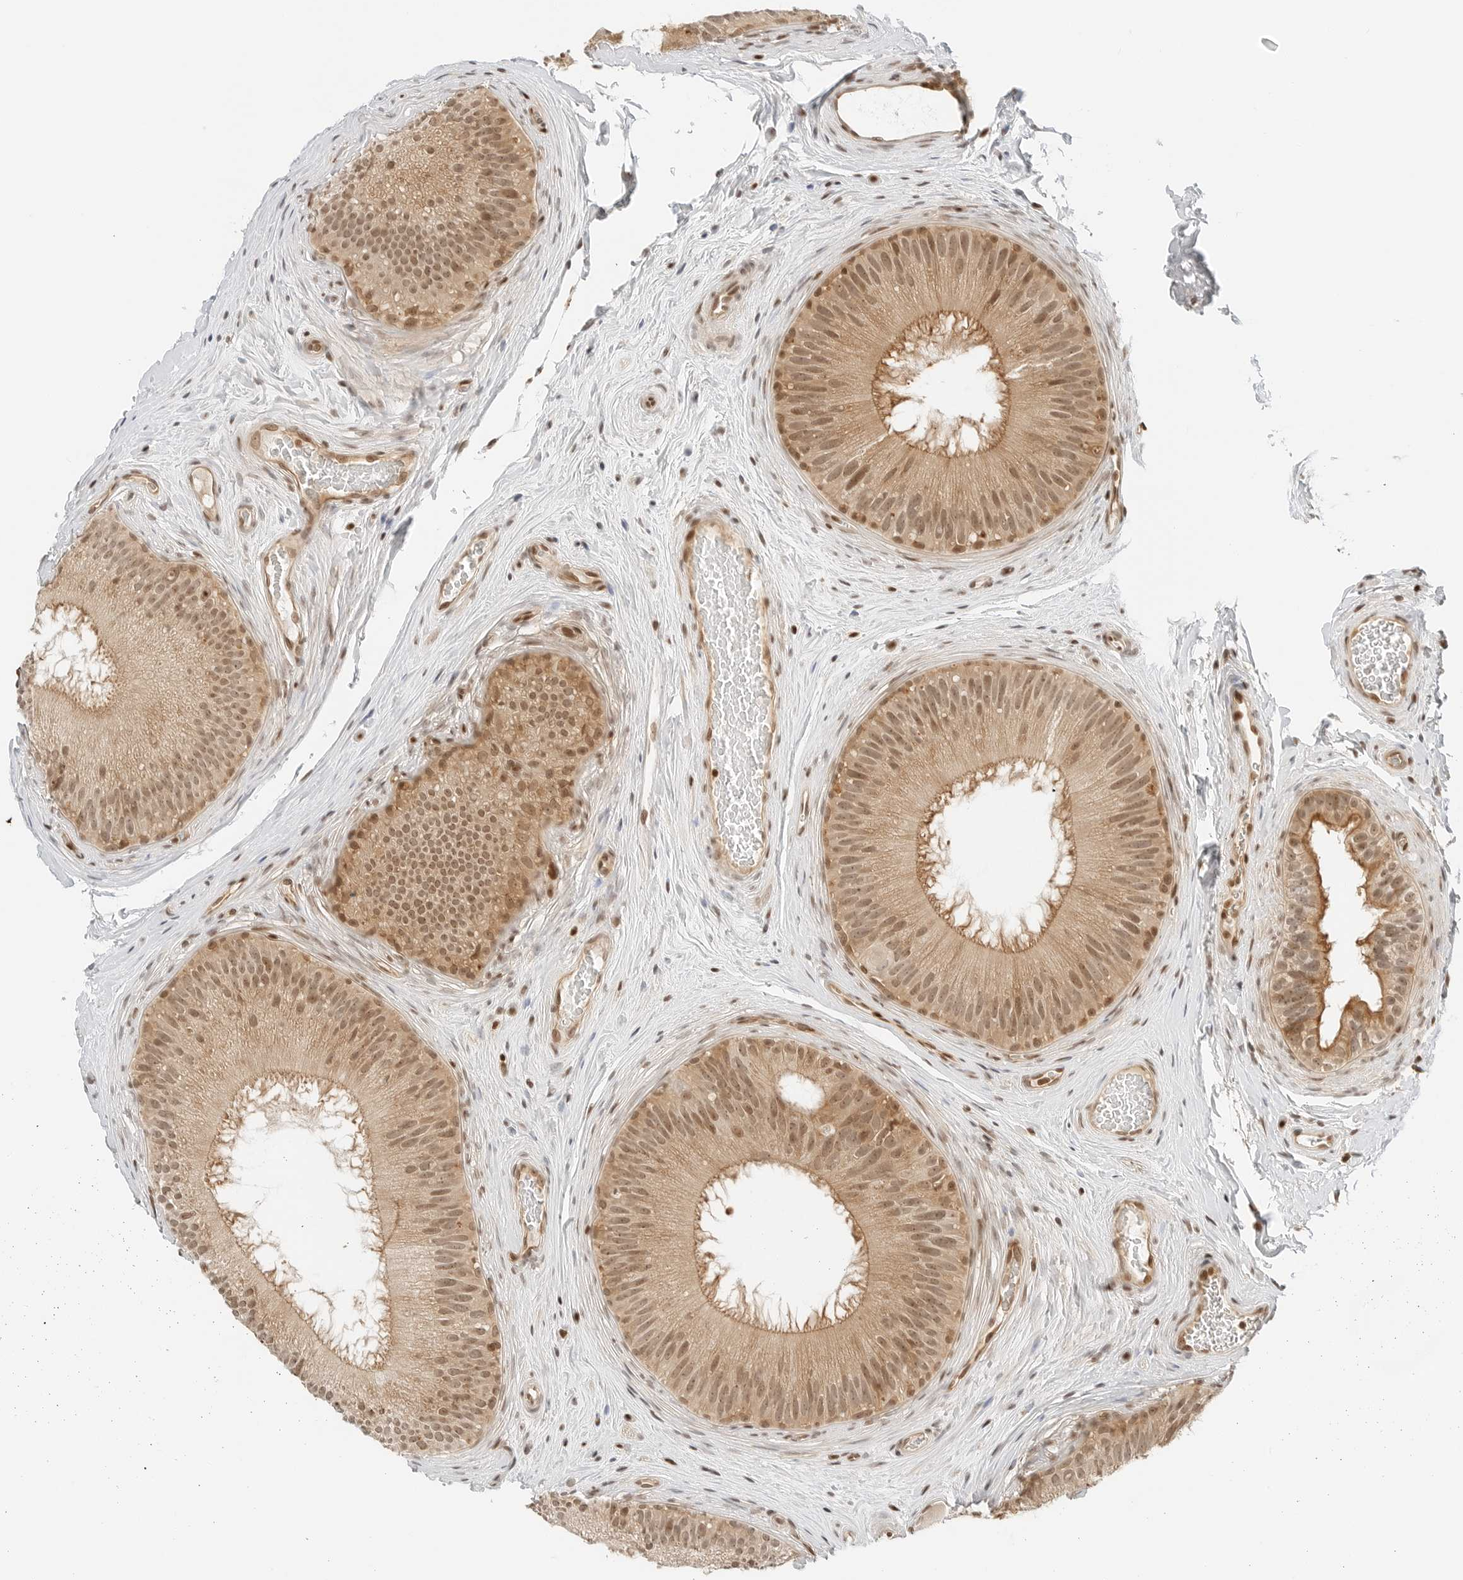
{"staining": {"intensity": "moderate", "quantity": ">75%", "location": "cytoplasmic/membranous,nuclear"}, "tissue": "epididymis", "cell_type": "Glandular cells", "image_type": "normal", "snomed": [{"axis": "morphology", "description": "Normal tissue, NOS"}, {"axis": "topography", "description": "Epididymis"}], "caption": "Immunohistochemical staining of benign epididymis demonstrates moderate cytoplasmic/membranous,nuclear protein expression in approximately >75% of glandular cells. The protein of interest is stained brown, and the nuclei are stained in blue (DAB IHC with brightfield microscopy, high magnification).", "gene": "CRTC2", "patient": {"sex": "male", "age": 45}}